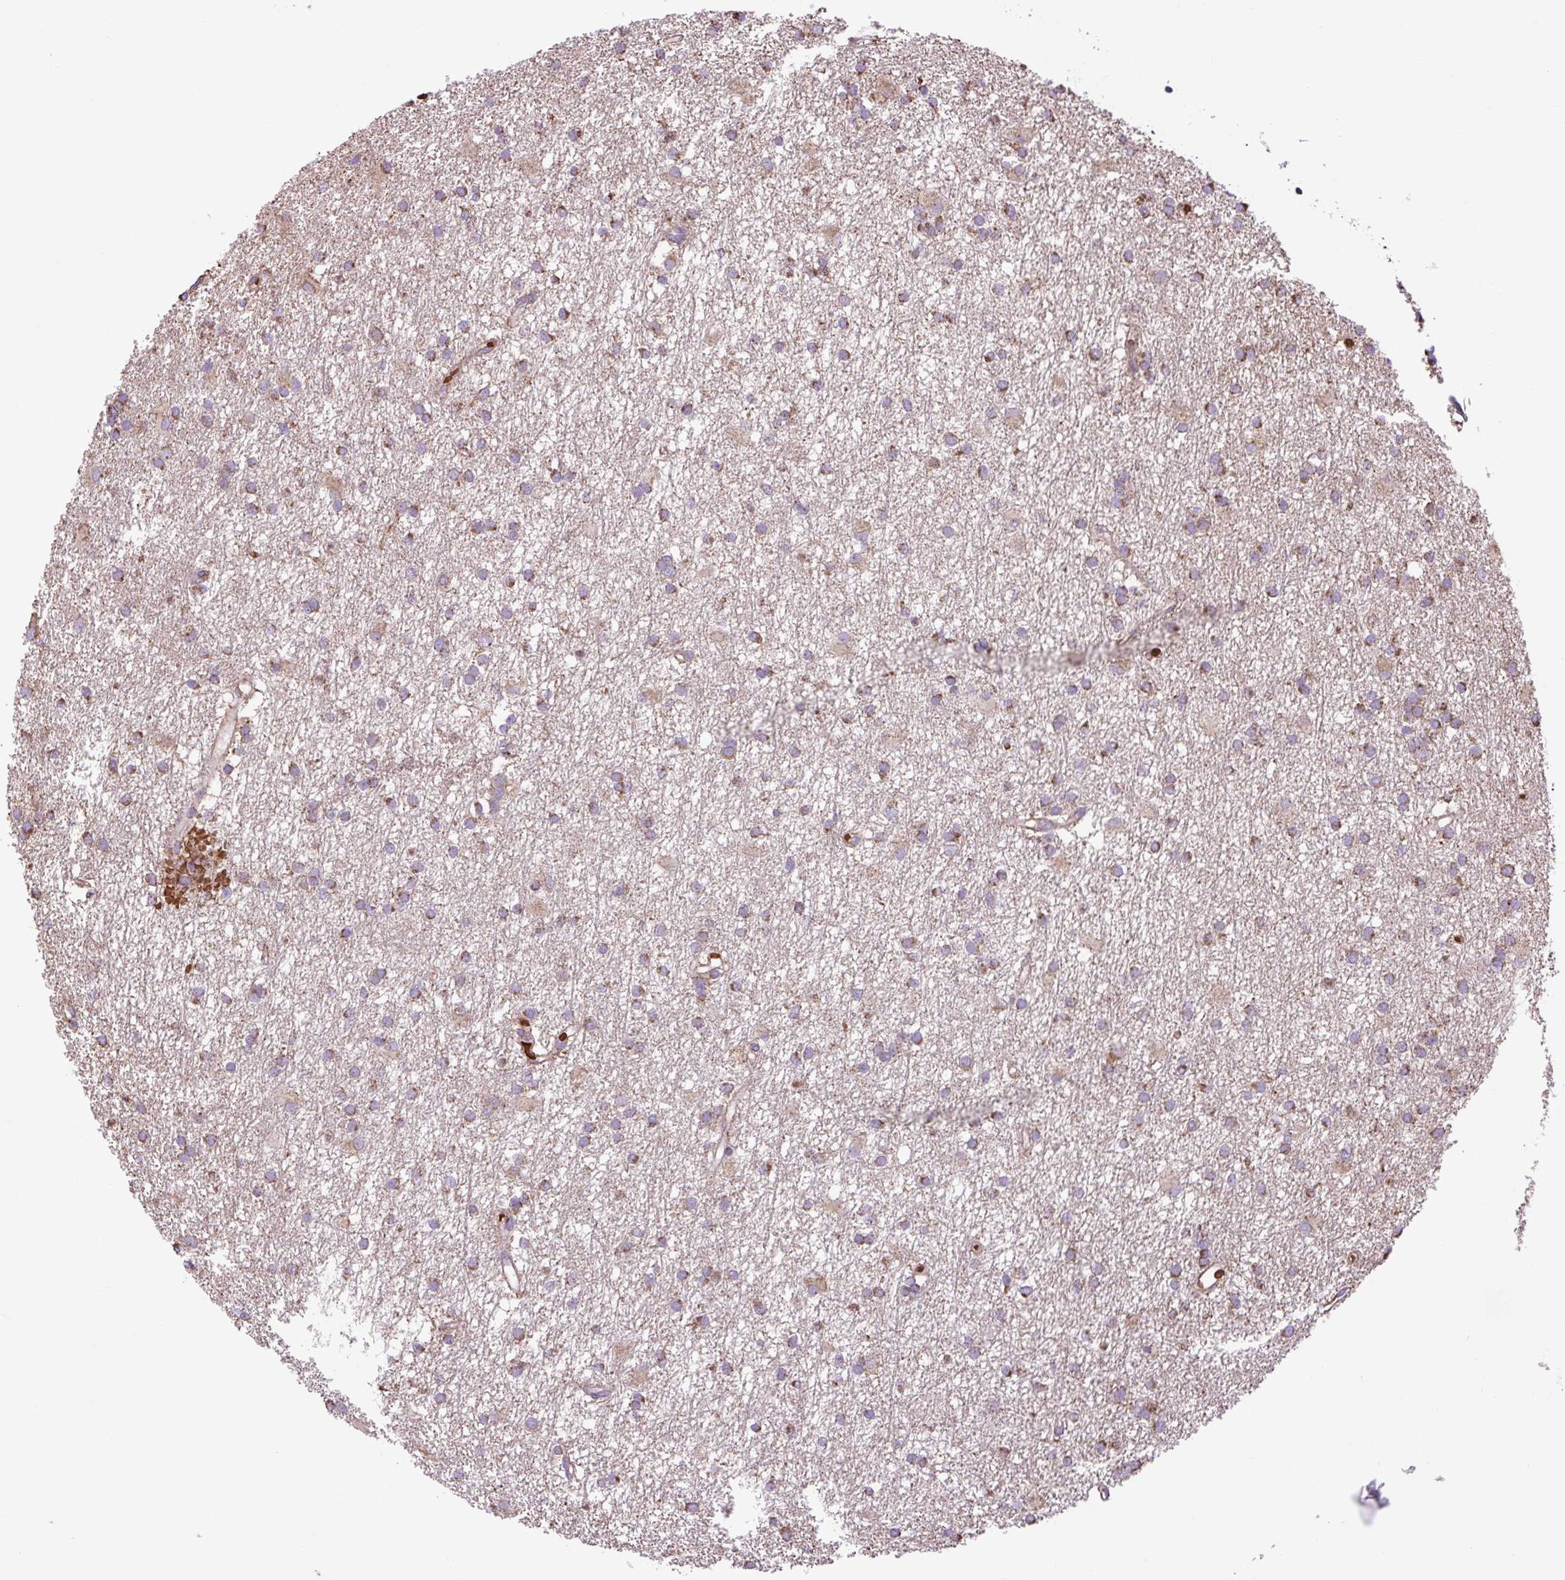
{"staining": {"intensity": "moderate", "quantity": ">75%", "location": "cytoplasmic/membranous"}, "tissue": "glioma", "cell_type": "Tumor cells", "image_type": "cancer", "snomed": [{"axis": "morphology", "description": "Glioma, malignant, High grade"}, {"axis": "topography", "description": "Brain"}], "caption": "Brown immunohistochemical staining in malignant high-grade glioma displays moderate cytoplasmic/membranous positivity in approximately >75% of tumor cells.", "gene": "PLCG1", "patient": {"sex": "male", "age": 77}}